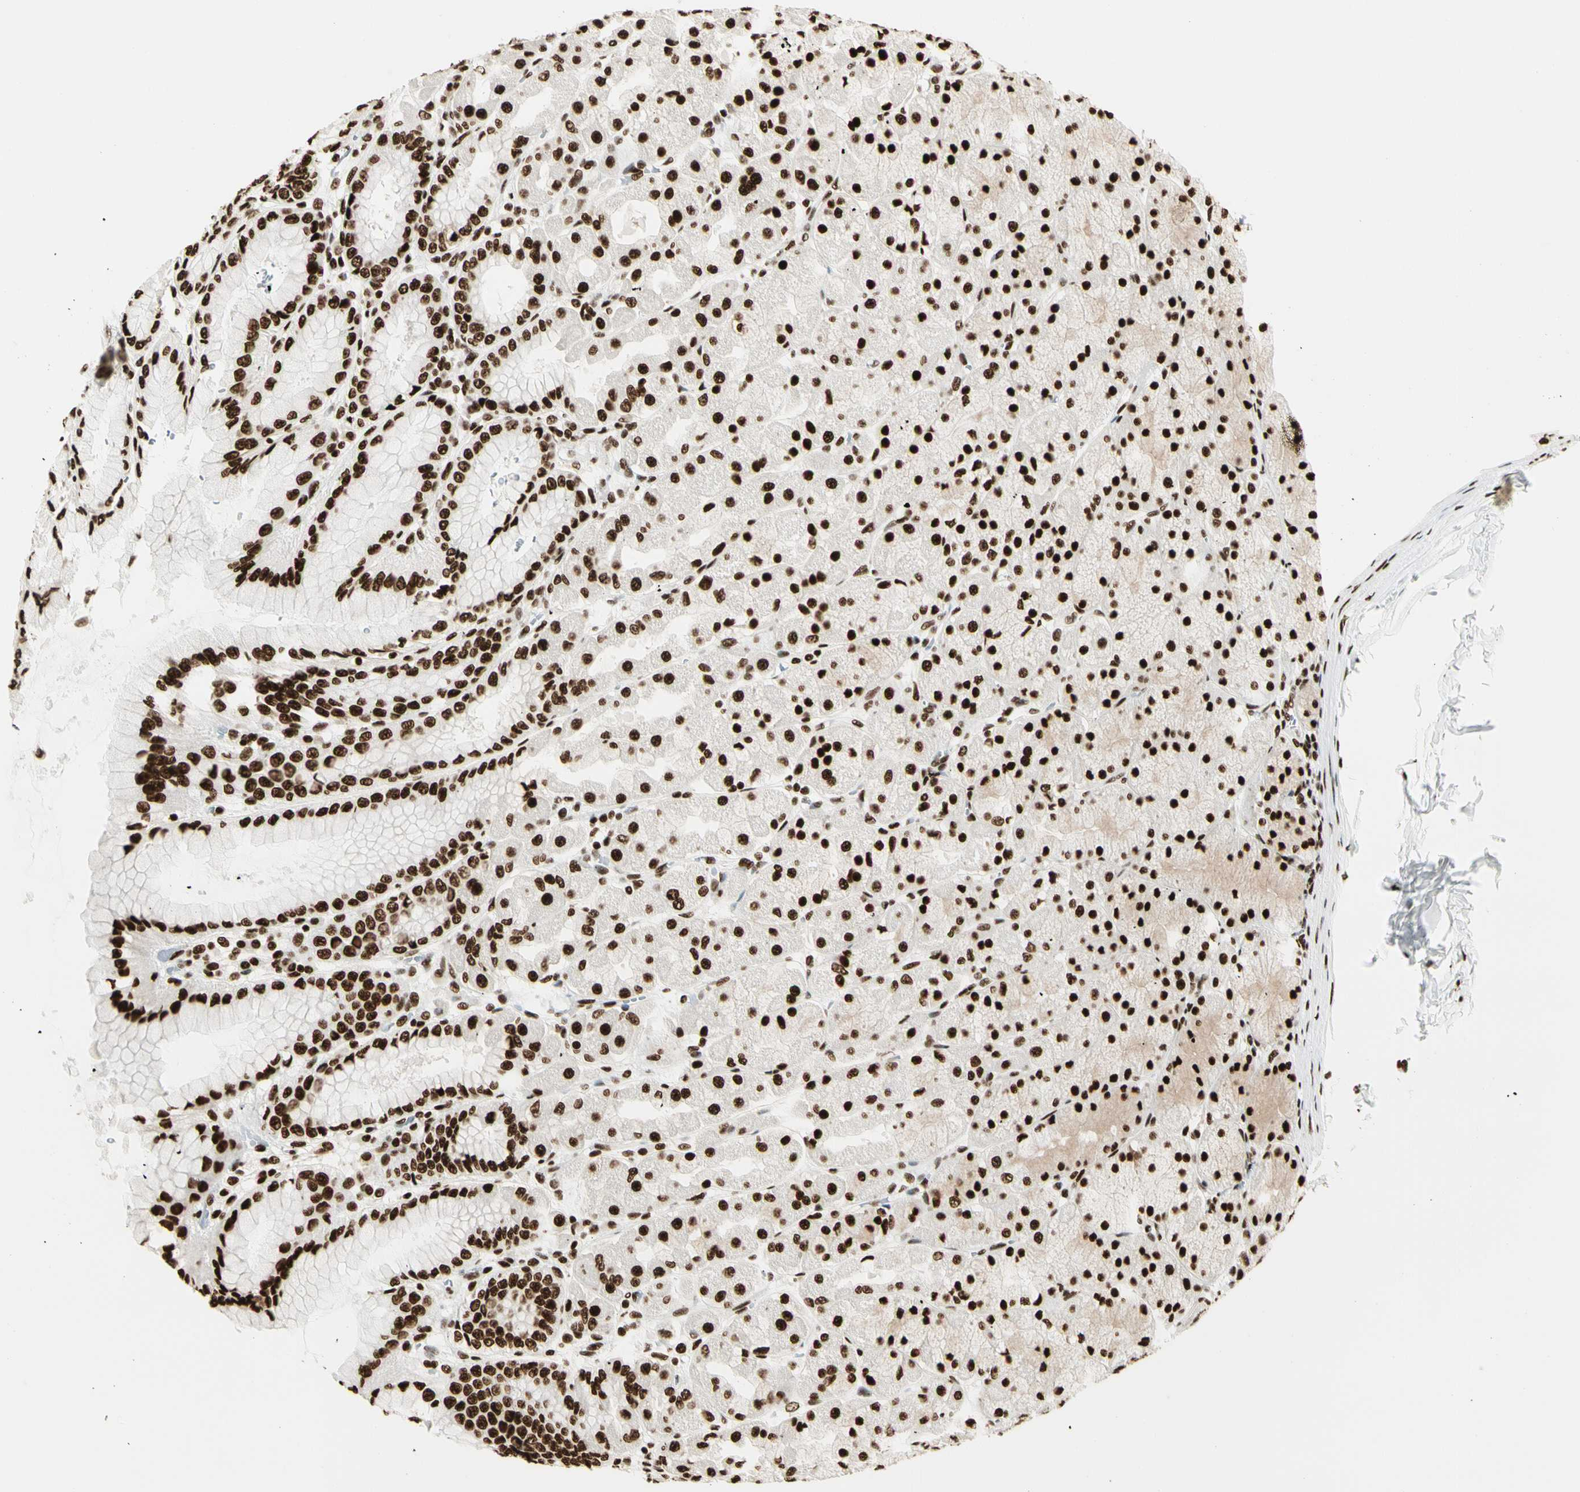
{"staining": {"intensity": "strong", "quantity": ">75%", "location": "nuclear"}, "tissue": "stomach", "cell_type": "Glandular cells", "image_type": "normal", "snomed": [{"axis": "morphology", "description": "Normal tissue, NOS"}, {"axis": "topography", "description": "Stomach, upper"}], "caption": "Protein positivity by immunohistochemistry (IHC) demonstrates strong nuclear expression in about >75% of glandular cells in unremarkable stomach. Using DAB (3,3'-diaminobenzidine) (brown) and hematoxylin (blue) stains, captured at high magnification using brightfield microscopy.", "gene": "CCAR1", "patient": {"sex": "female", "age": 56}}